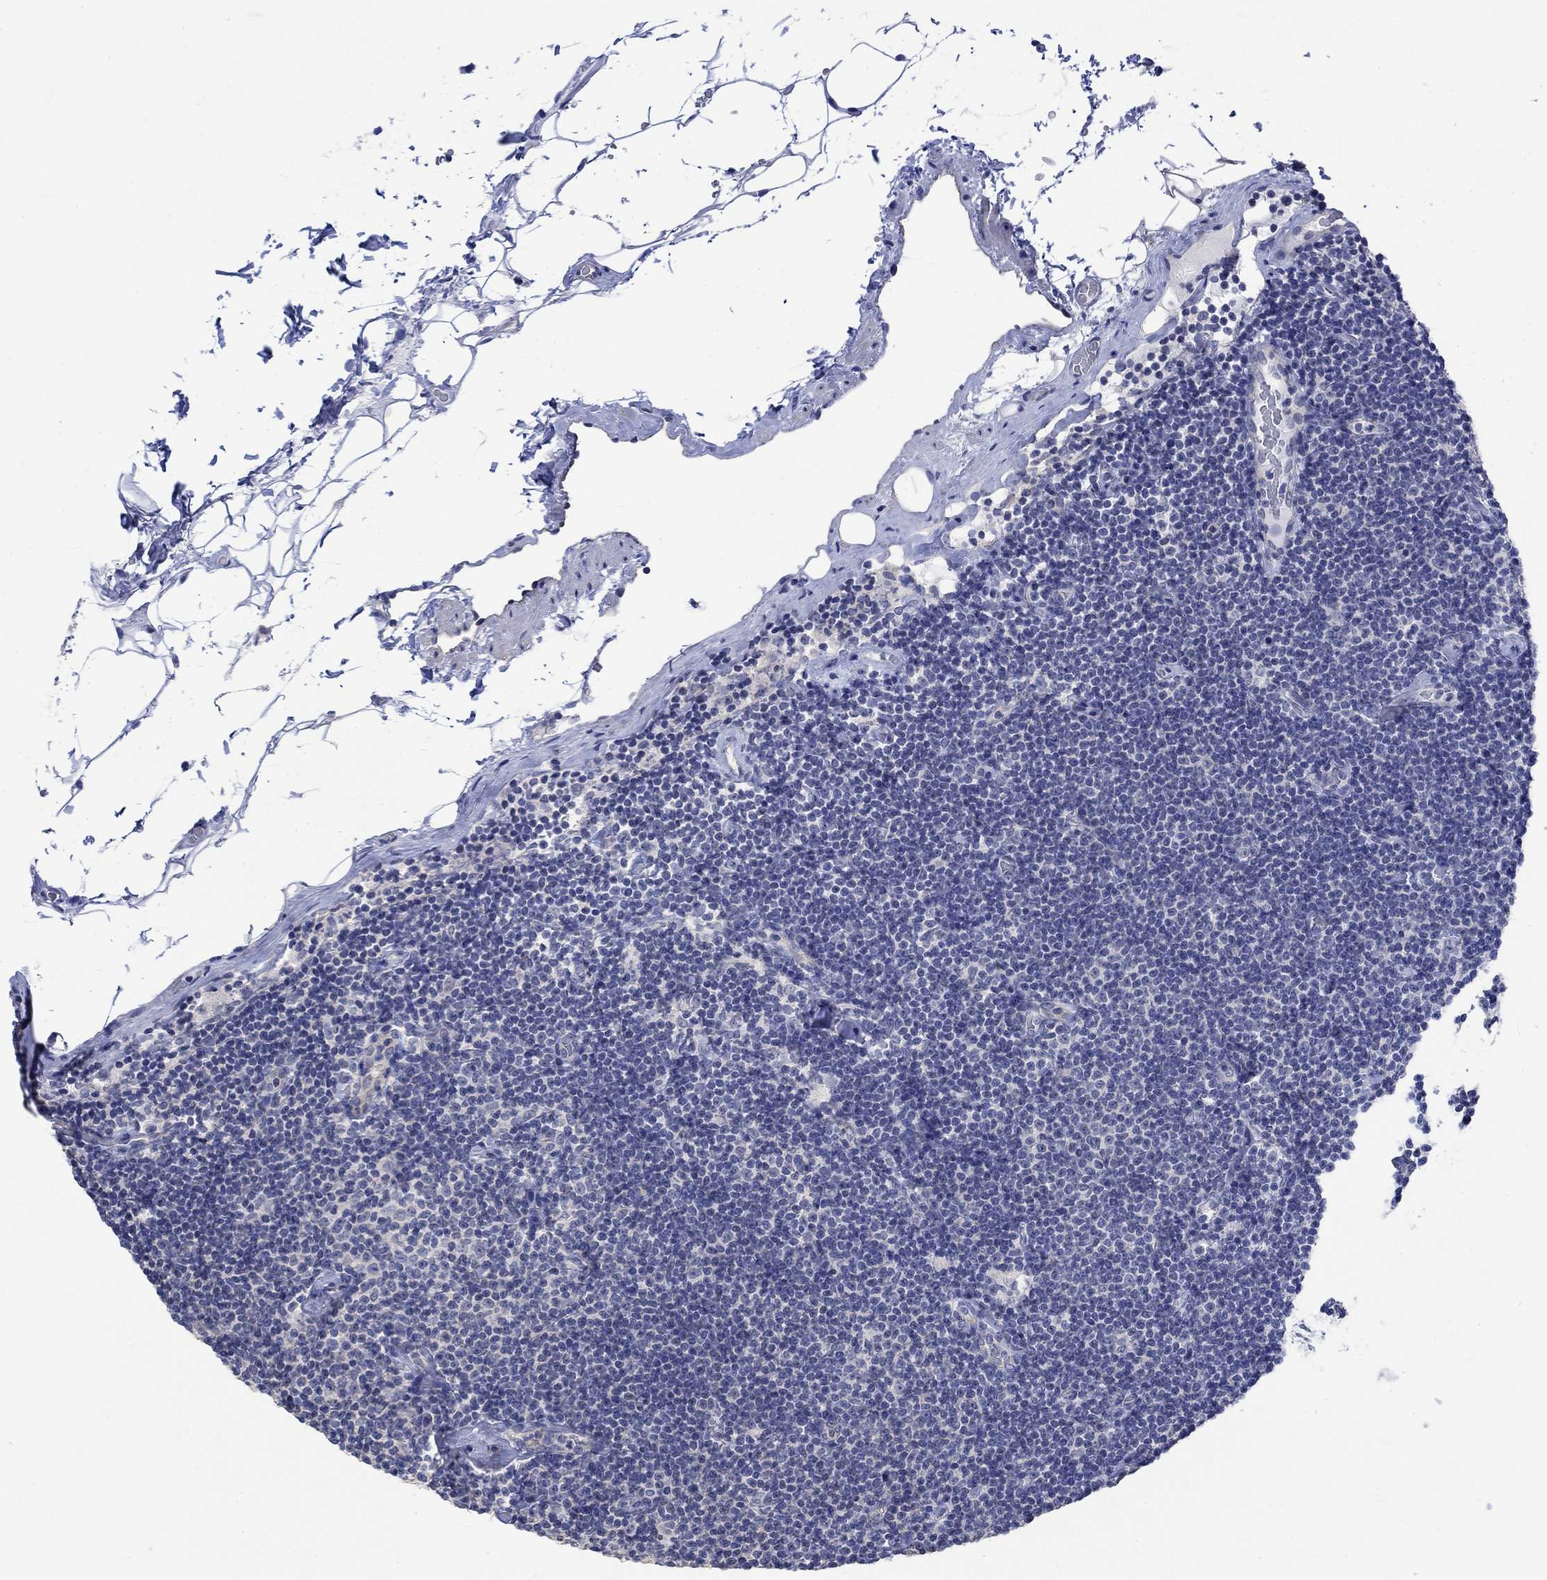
{"staining": {"intensity": "negative", "quantity": "none", "location": "none"}, "tissue": "lymphoma", "cell_type": "Tumor cells", "image_type": "cancer", "snomed": [{"axis": "morphology", "description": "Malignant lymphoma, non-Hodgkin's type, Low grade"}, {"axis": "topography", "description": "Lymph node"}], "caption": "This is a histopathology image of immunohistochemistry (IHC) staining of lymphoma, which shows no positivity in tumor cells.", "gene": "AGRP", "patient": {"sex": "male", "age": 81}}